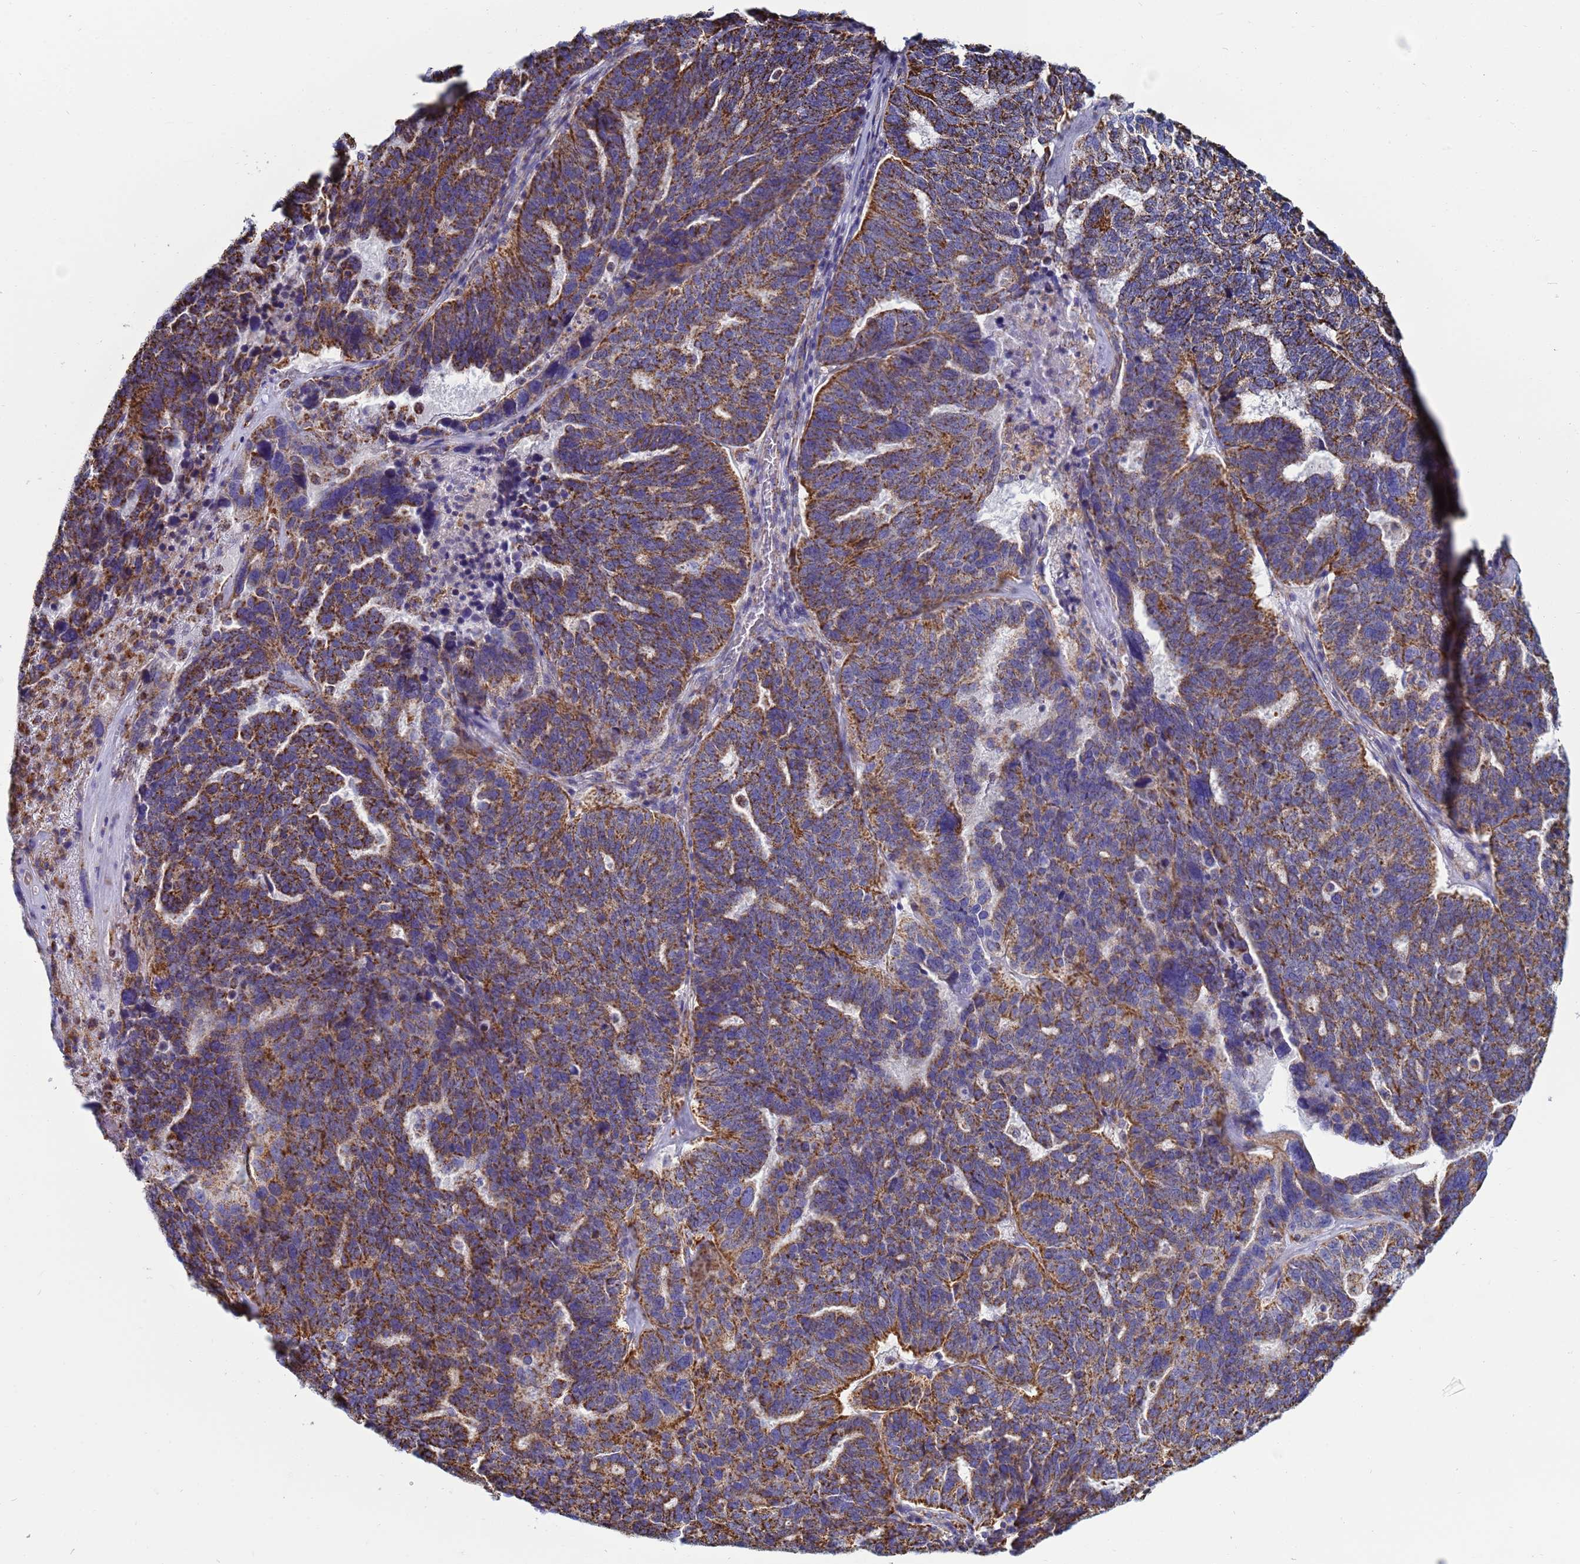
{"staining": {"intensity": "strong", "quantity": "25%-75%", "location": "cytoplasmic/membranous"}, "tissue": "ovarian cancer", "cell_type": "Tumor cells", "image_type": "cancer", "snomed": [{"axis": "morphology", "description": "Cystadenocarcinoma, serous, NOS"}, {"axis": "topography", "description": "Ovary"}], "caption": "Immunohistochemical staining of ovarian serous cystadenocarcinoma reveals high levels of strong cytoplasmic/membranous staining in approximately 25%-75% of tumor cells. (brown staining indicates protein expression, while blue staining denotes nuclei).", "gene": "COQ4", "patient": {"sex": "female", "age": 59}}